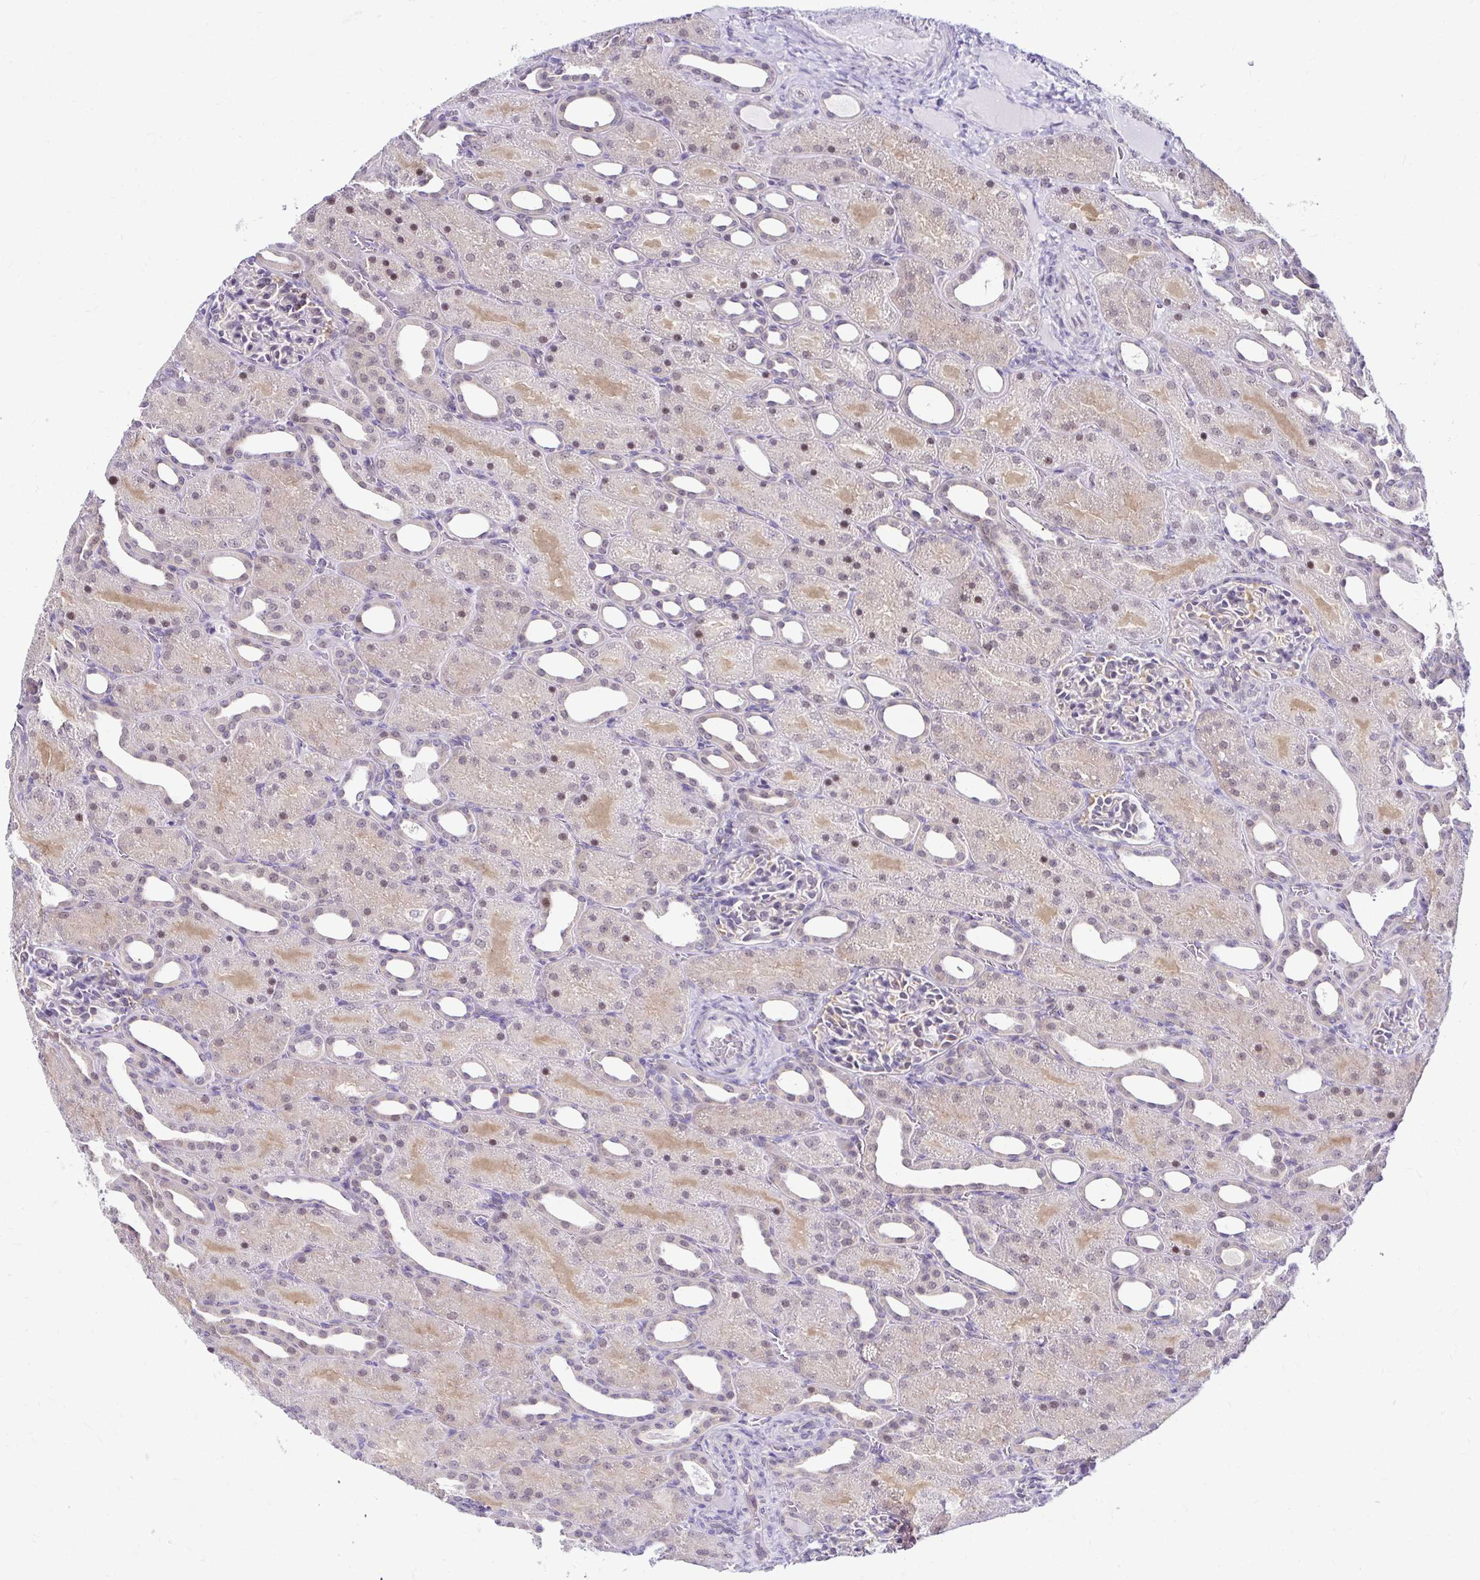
{"staining": {"intensity": "weak", "quantity": "<25%", "location": "cytoplasmic/membranous,nuclear"}, "tissue": "kidney", "cell_type": "Cells in glomeruli", "image_type": "normal", "snomed": [{"axis": "morphology", "description": "Normal tissue, NOS"}, {"axis": "topography", "description": "Kidney"}], "caption": "DAB immunohistochemical staining of benign human kidney demonstrates no significant expression in cells in glomeruli. The staining is performed using DAB brown chromogen with nuclei counter-stained in using hematoxylin.", "gene": "PSMD3", "patient": {"sex": "male", "age": 2}}